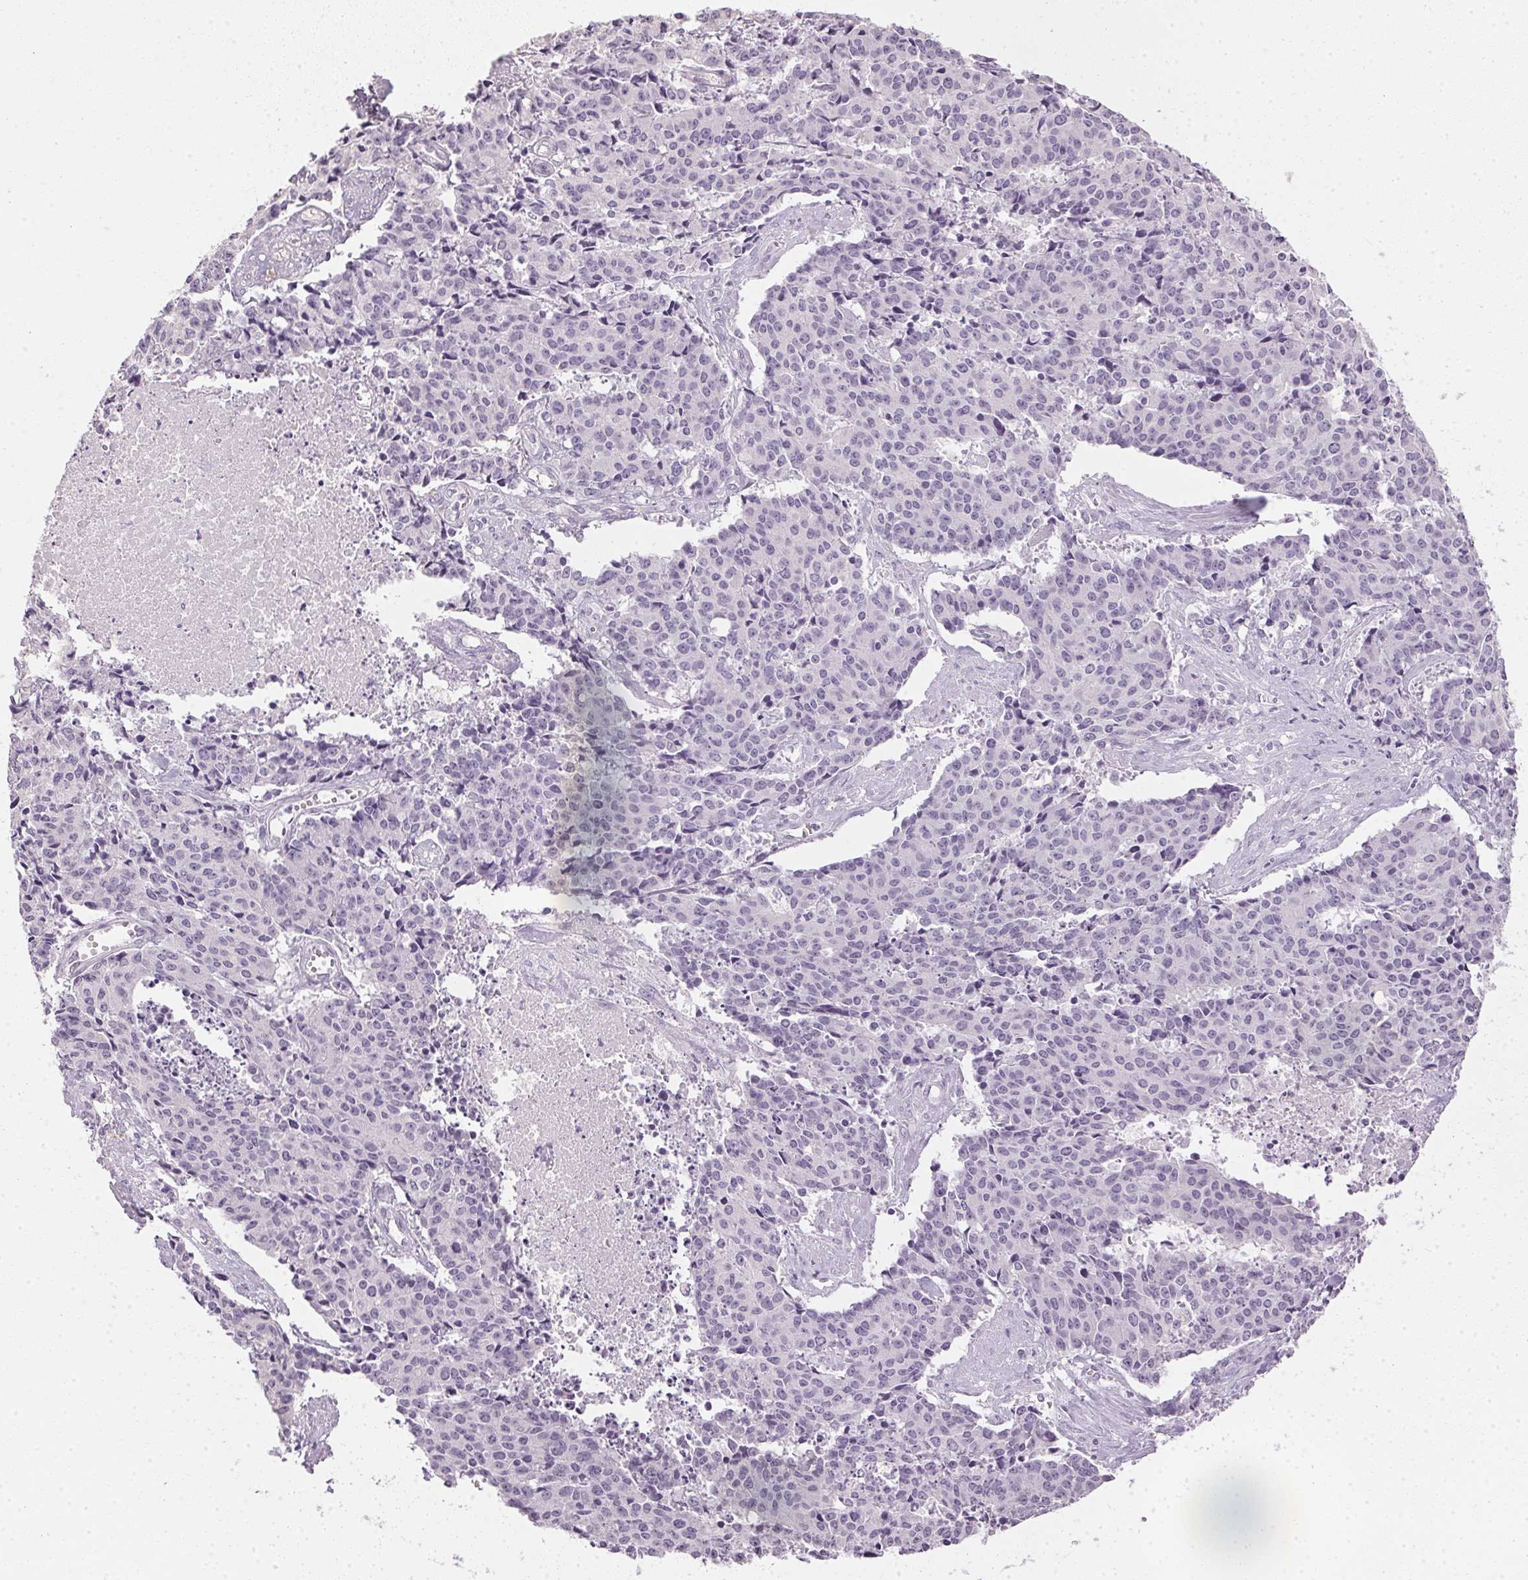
{"staining": {"intensity": "negative", "quantity": "none", "location": "none"}, "tissue": "cervical cancer", "cell_type": "Tumor cells", "image_type": "cancer", "snomed": [{"axis": "morphology", "description": "Squamous cell carcinoma, NOS"}, {"axis": "topography", "description": "Cervix"}], "caption": "Histopathology image shows no protein staining in tumor cells of squamous cell carcinoma (cervical) tissue.", "gene": "TMEM72", "patient": {"sex": "female", "age": 28}}